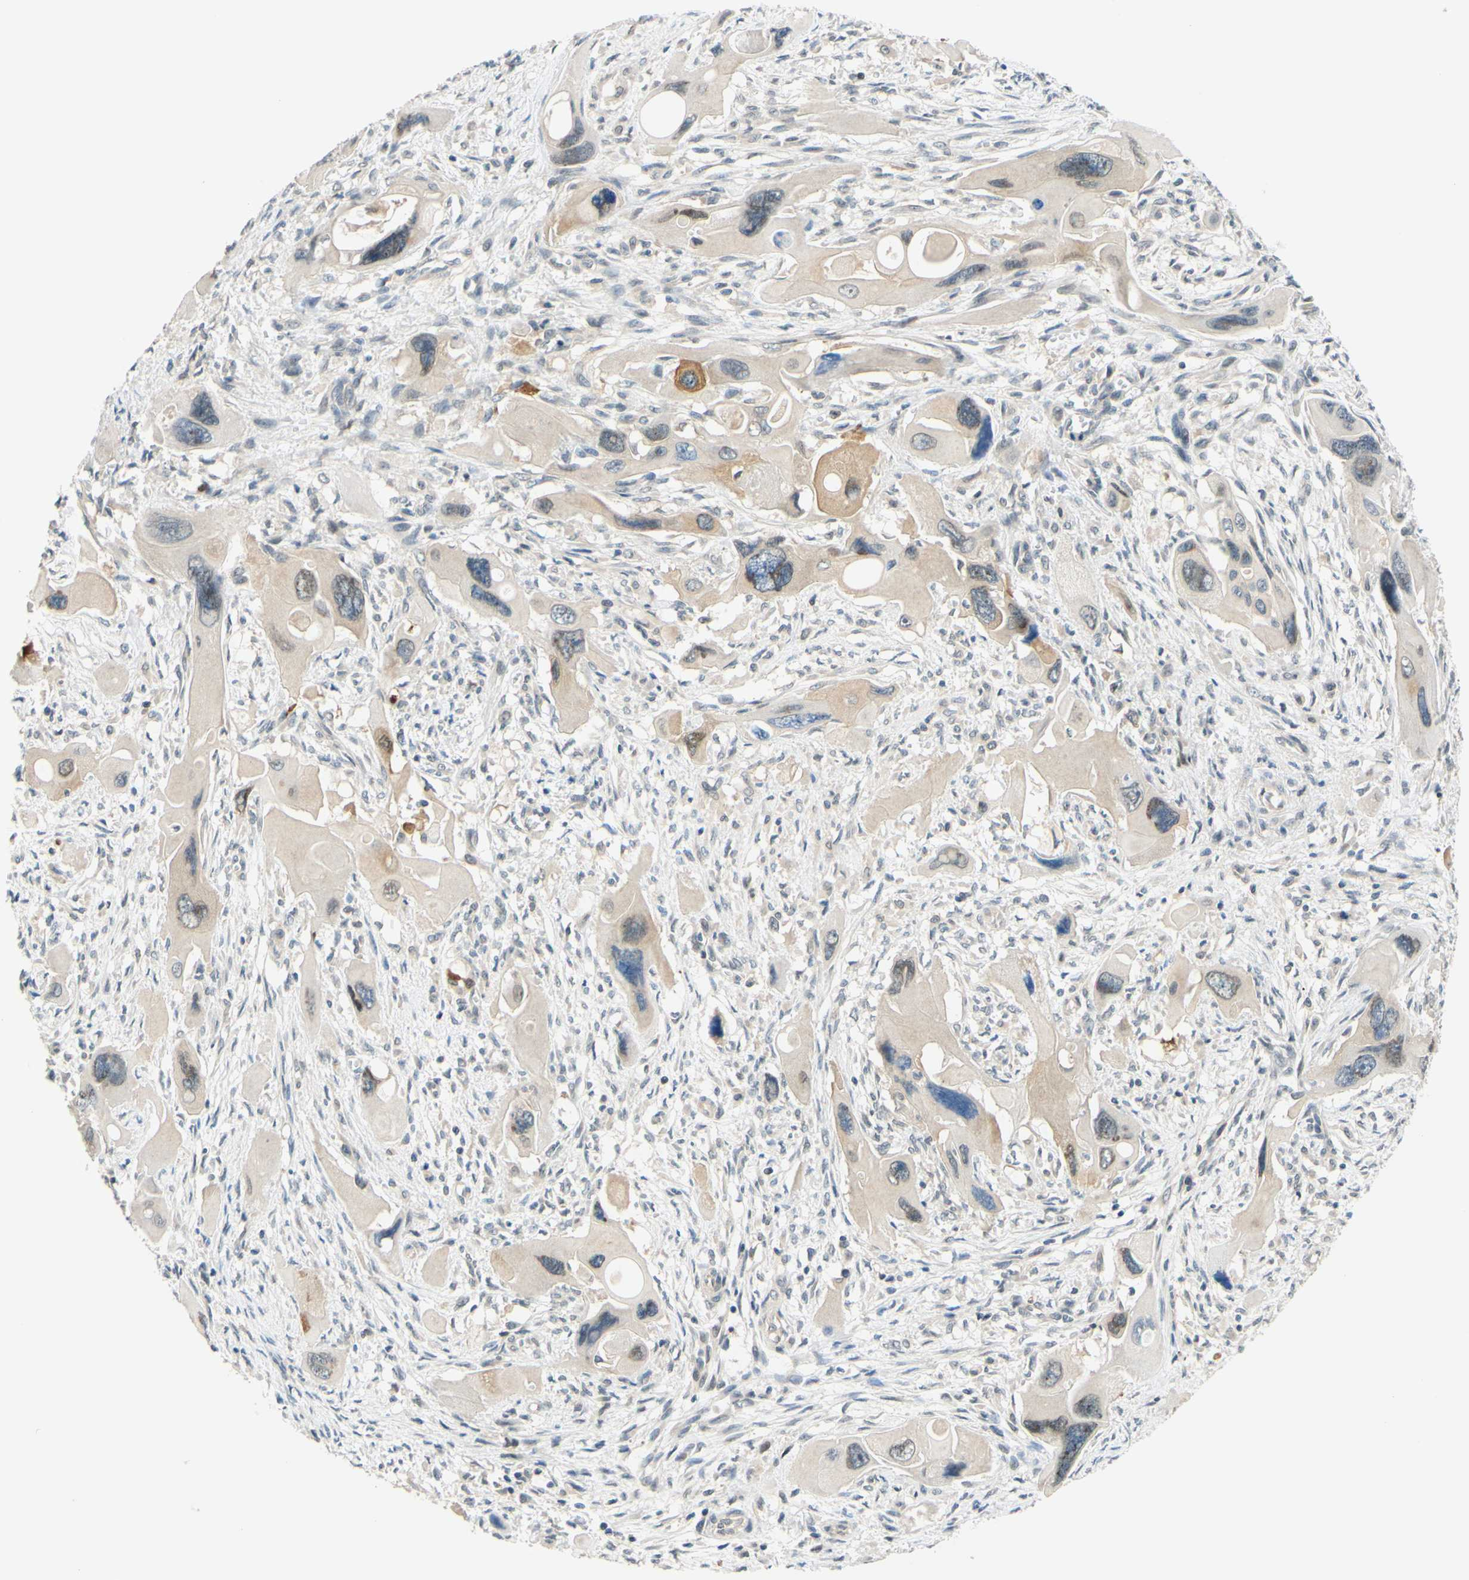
{"staining": {"intensity": "moderate", "quantity": "<25%", "location": "cytoplasmic/membranous"}, "tissue": "pancreatic cancer", "cell_type": "Tumor cells", "image_type": "cancer", "snomed": [{"axis": "morphology", "description": "Adenocarcinoma, NOS"}, {"axis": "topography", "description": "Pancreas"}], "caption": "Tumor cells show low levels of moderate cytoplasmic/membranous positivity in approximately <25% of cells in human adenocarcinoma (pancreatic).", "gene": "C2CD2L", "patient": {"sex": "male", "age": 73}}